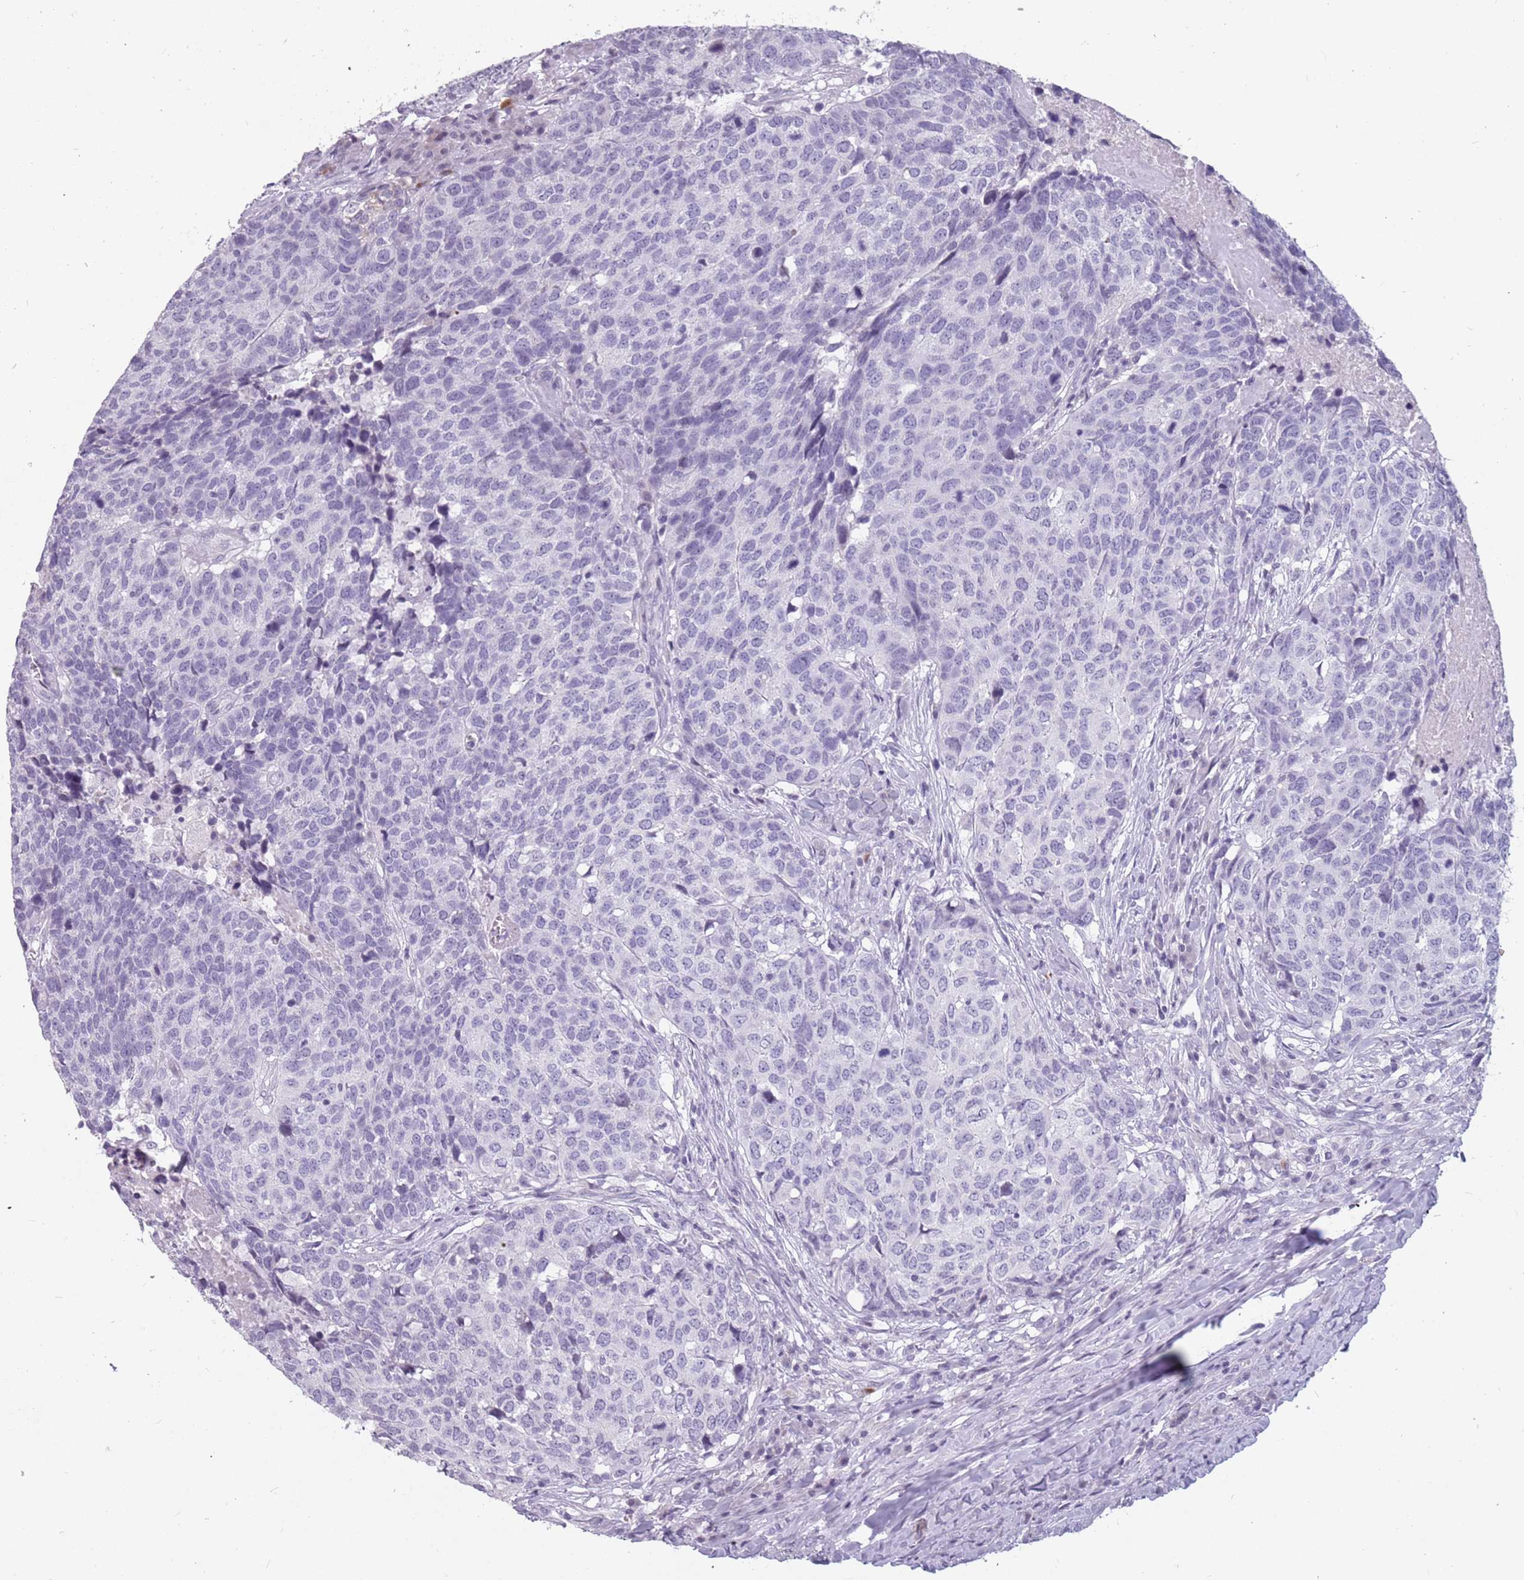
{"staining": {"intensity": "negative", "quantity": "none", "location": "none"}, "tissue": "head and neck cancer", "cell_type": "Tumor cells", "image_type": "cancer", "snomed": [{"axis": "morphology", "description": "Normal tissue, NOS"}, {"axis": "morphology", "description": "Squamous cell carcinoma, NOS"}, {"axis": "topography", "description": "Skeletal muscle"}, {"axis": "topography", "description": "Vascular tissue"}, {"axis": "topography", "description": "Peripheral nerve tissue"}, {"axis": "topography", "description": "Head-Neck"}], "caption": "Immunohistochemistry image of human head and neck cancer stained for a protein (brown), which displays no positivity in tumor cells.", "gene": "NEK6", "patient": {"sex": "male", "age": 66}}